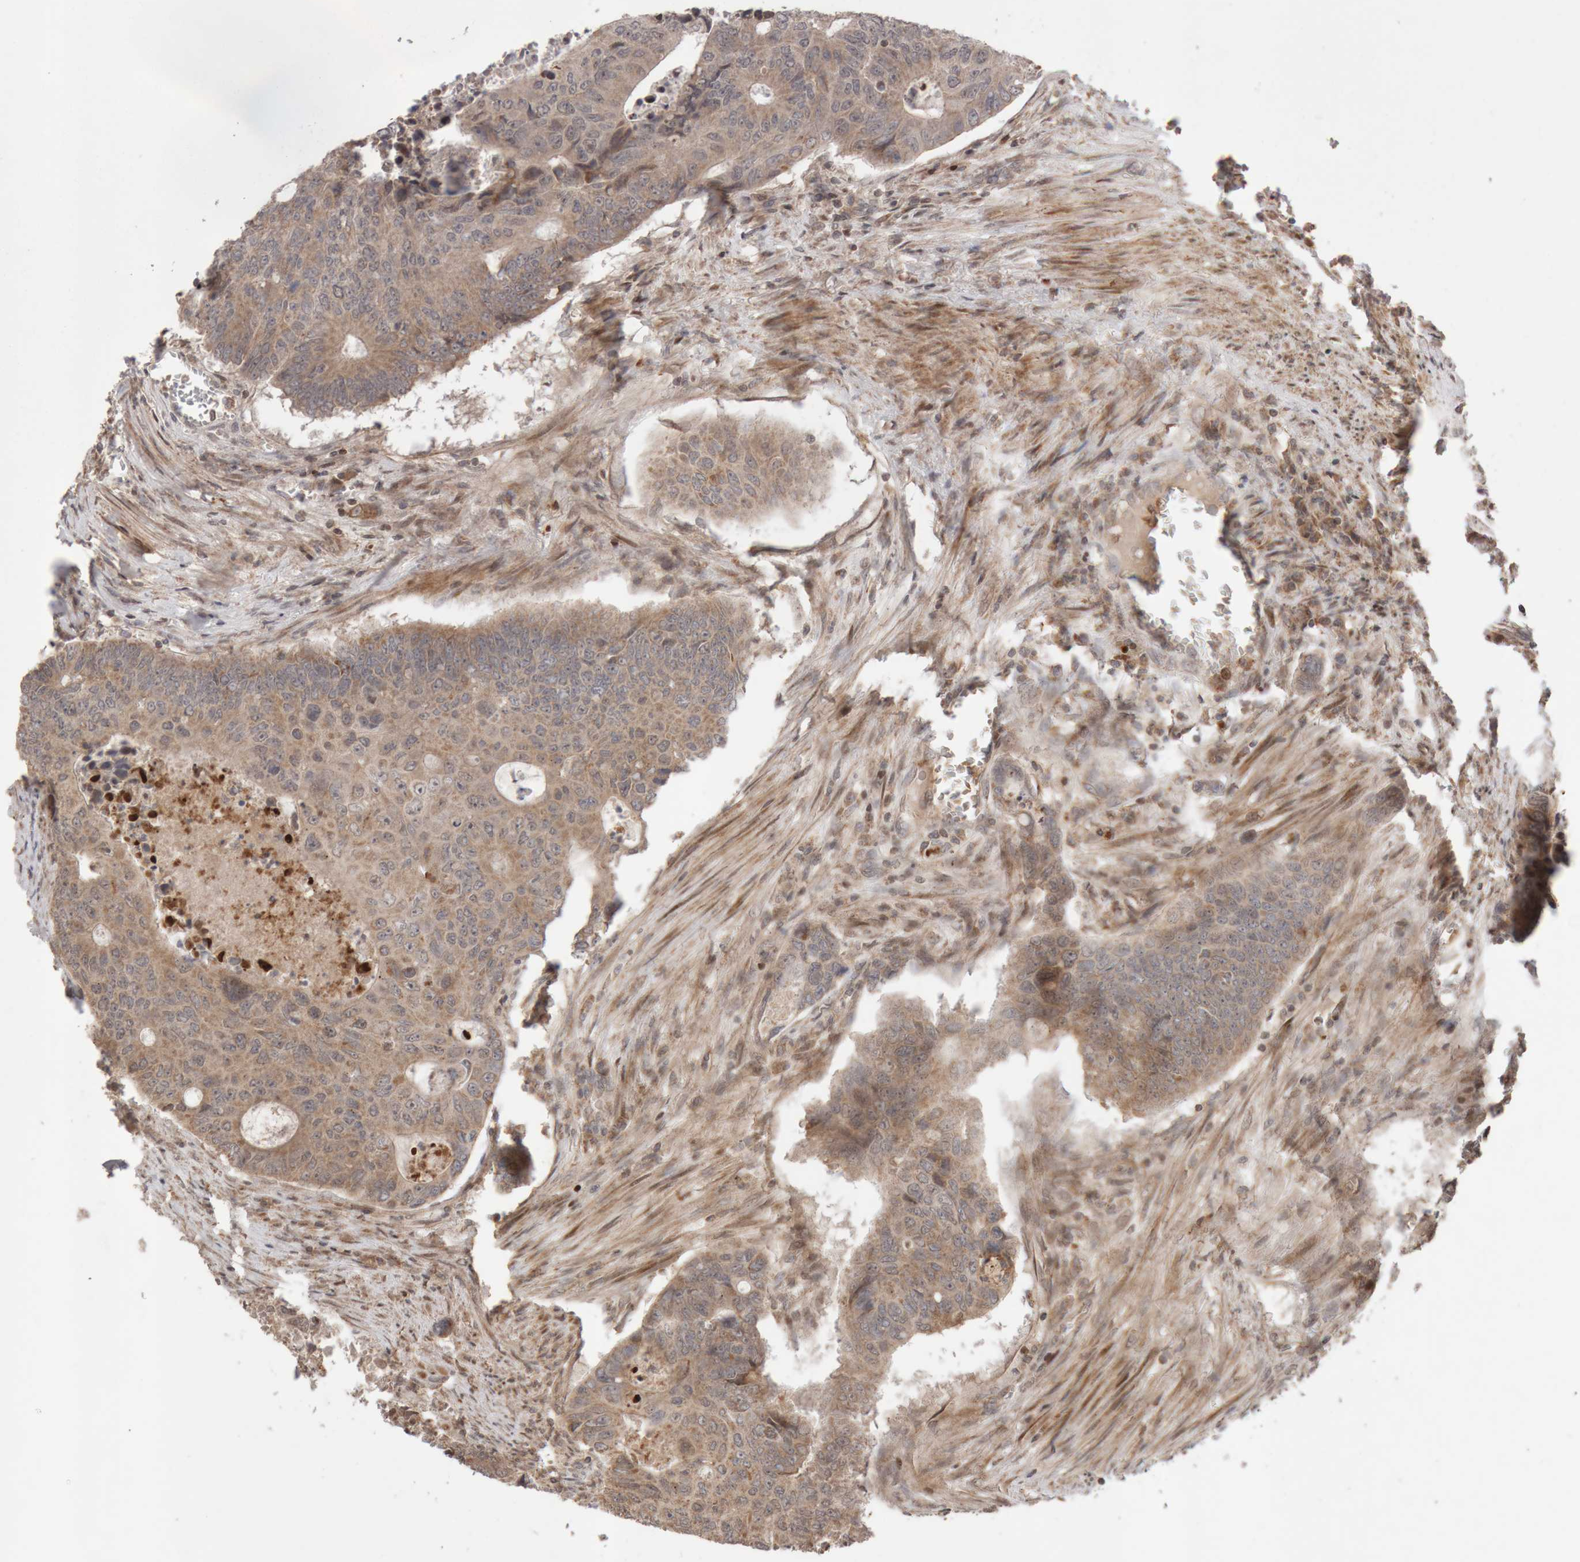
{"staining": {"intensity": "moderate", "quantity": ">75%", "location": "cytoplasmic/membranous"}, "tissue": "colorectal cancer", "cell_type": "Tumor cells", "image_type": "cancer", "snomed": [{"axis": "morphology", "description": "Adenocarcinoma, NOS"}, {"axis": "topography", "description": "Colon"}], "caption": "An IHC histopathology image of neoplastic tissue is shown. Protein staining in brown shows moderate cytoplasmic/membranous positivity in colorectal adenocarcinoma within tumor cells.", "gene": "KIF21B", "patient": {"sex": "male", "age": 87}}